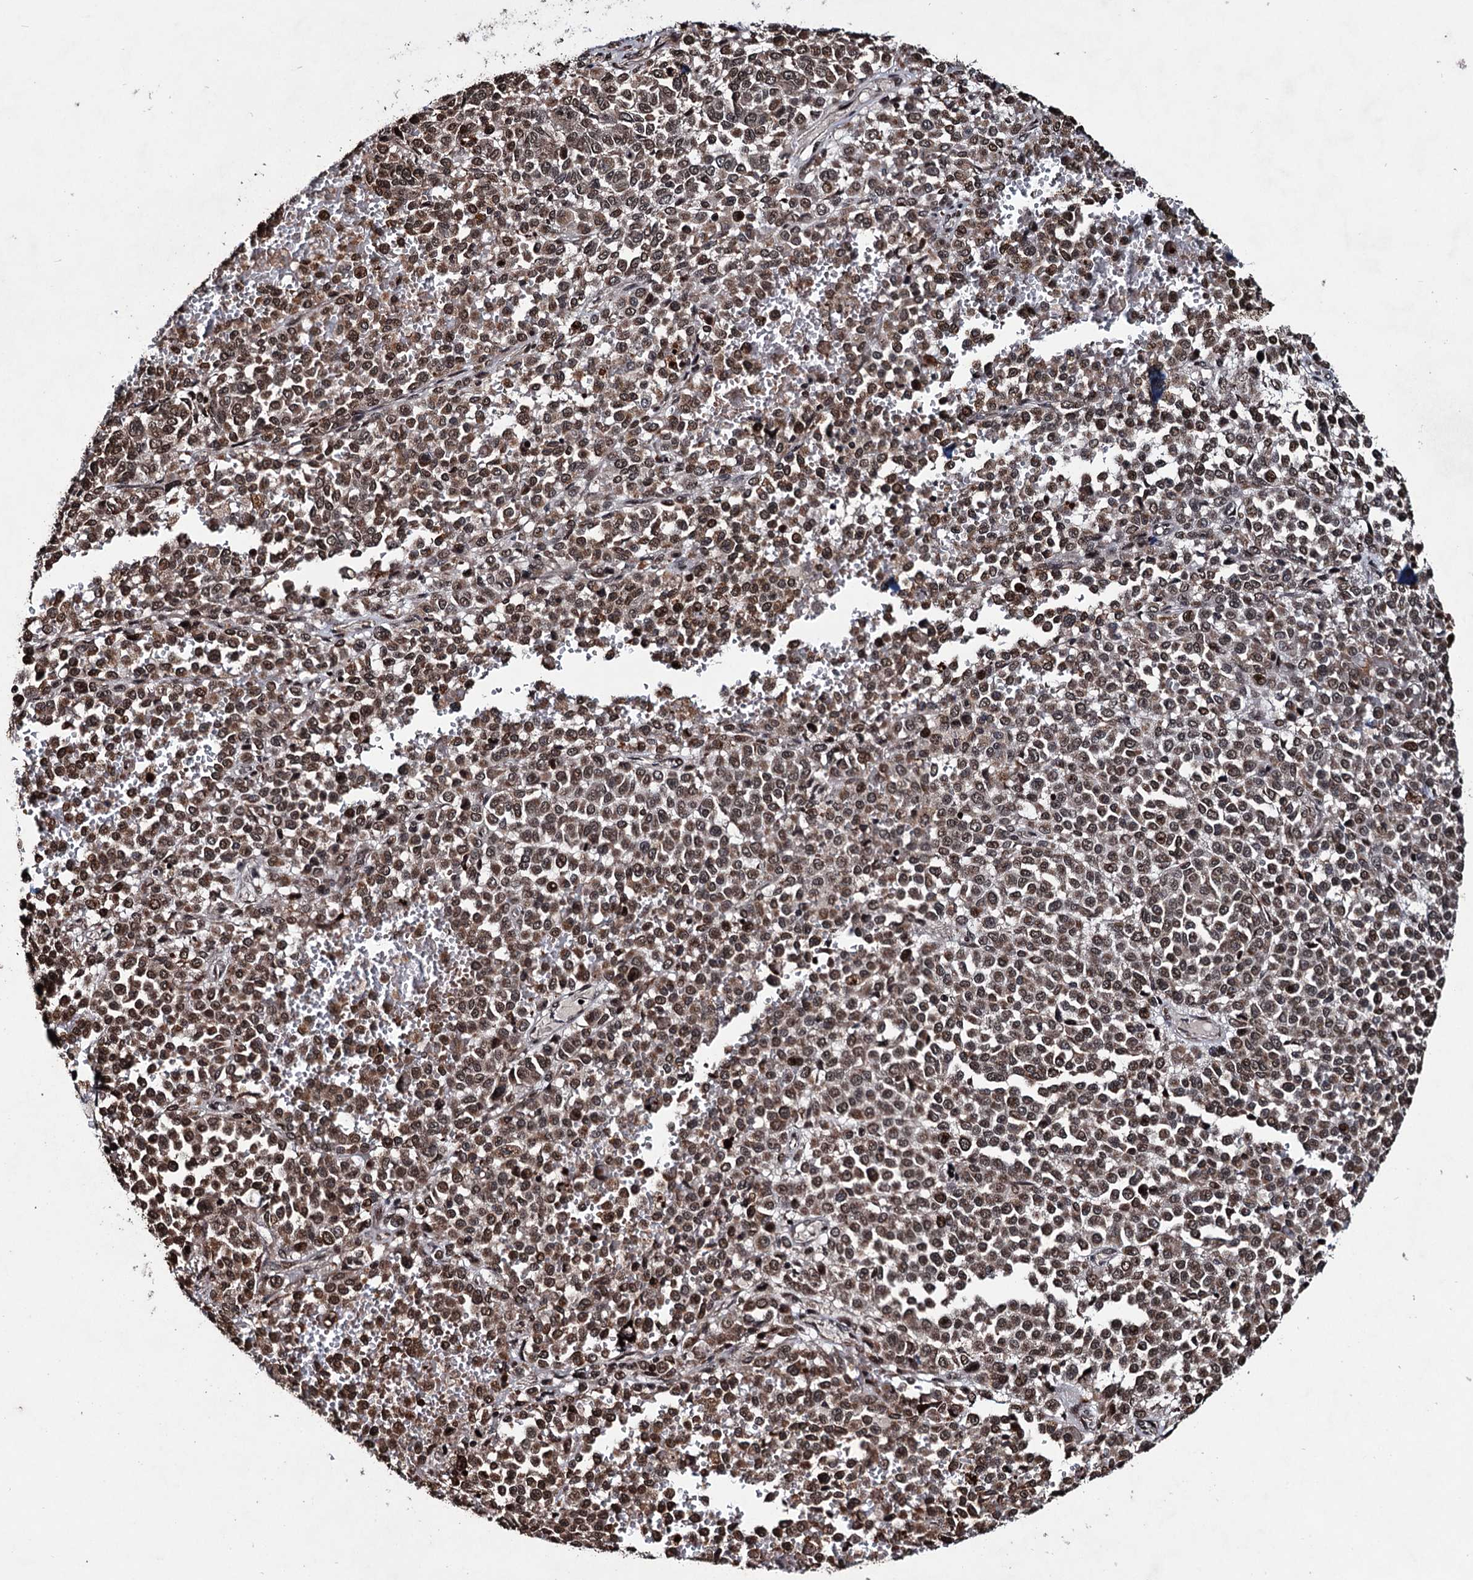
{"staining": {"intensity": "strong", "quantity": ">75%", "location": "cytoplasmic/membranous,nuclear"}, "tissue": "melanoma", "cell_type": "Tumor cells", "image_type": "cancer", "snomed": [{"axis": "morphology", "description": "Malignant melanoma, Metastatic site"}, {"axis": "topography", "description": "Pancreas"}], "caption": "Strong cytoplasmic/membranous and nuclear protein expression is seen in about >75% of tumor cells in melanoma. (Brightfield microscopy of DAB IHC at high magnification).", "gene": "EYA4", "patient": {"sex": "female", "age": 30}}